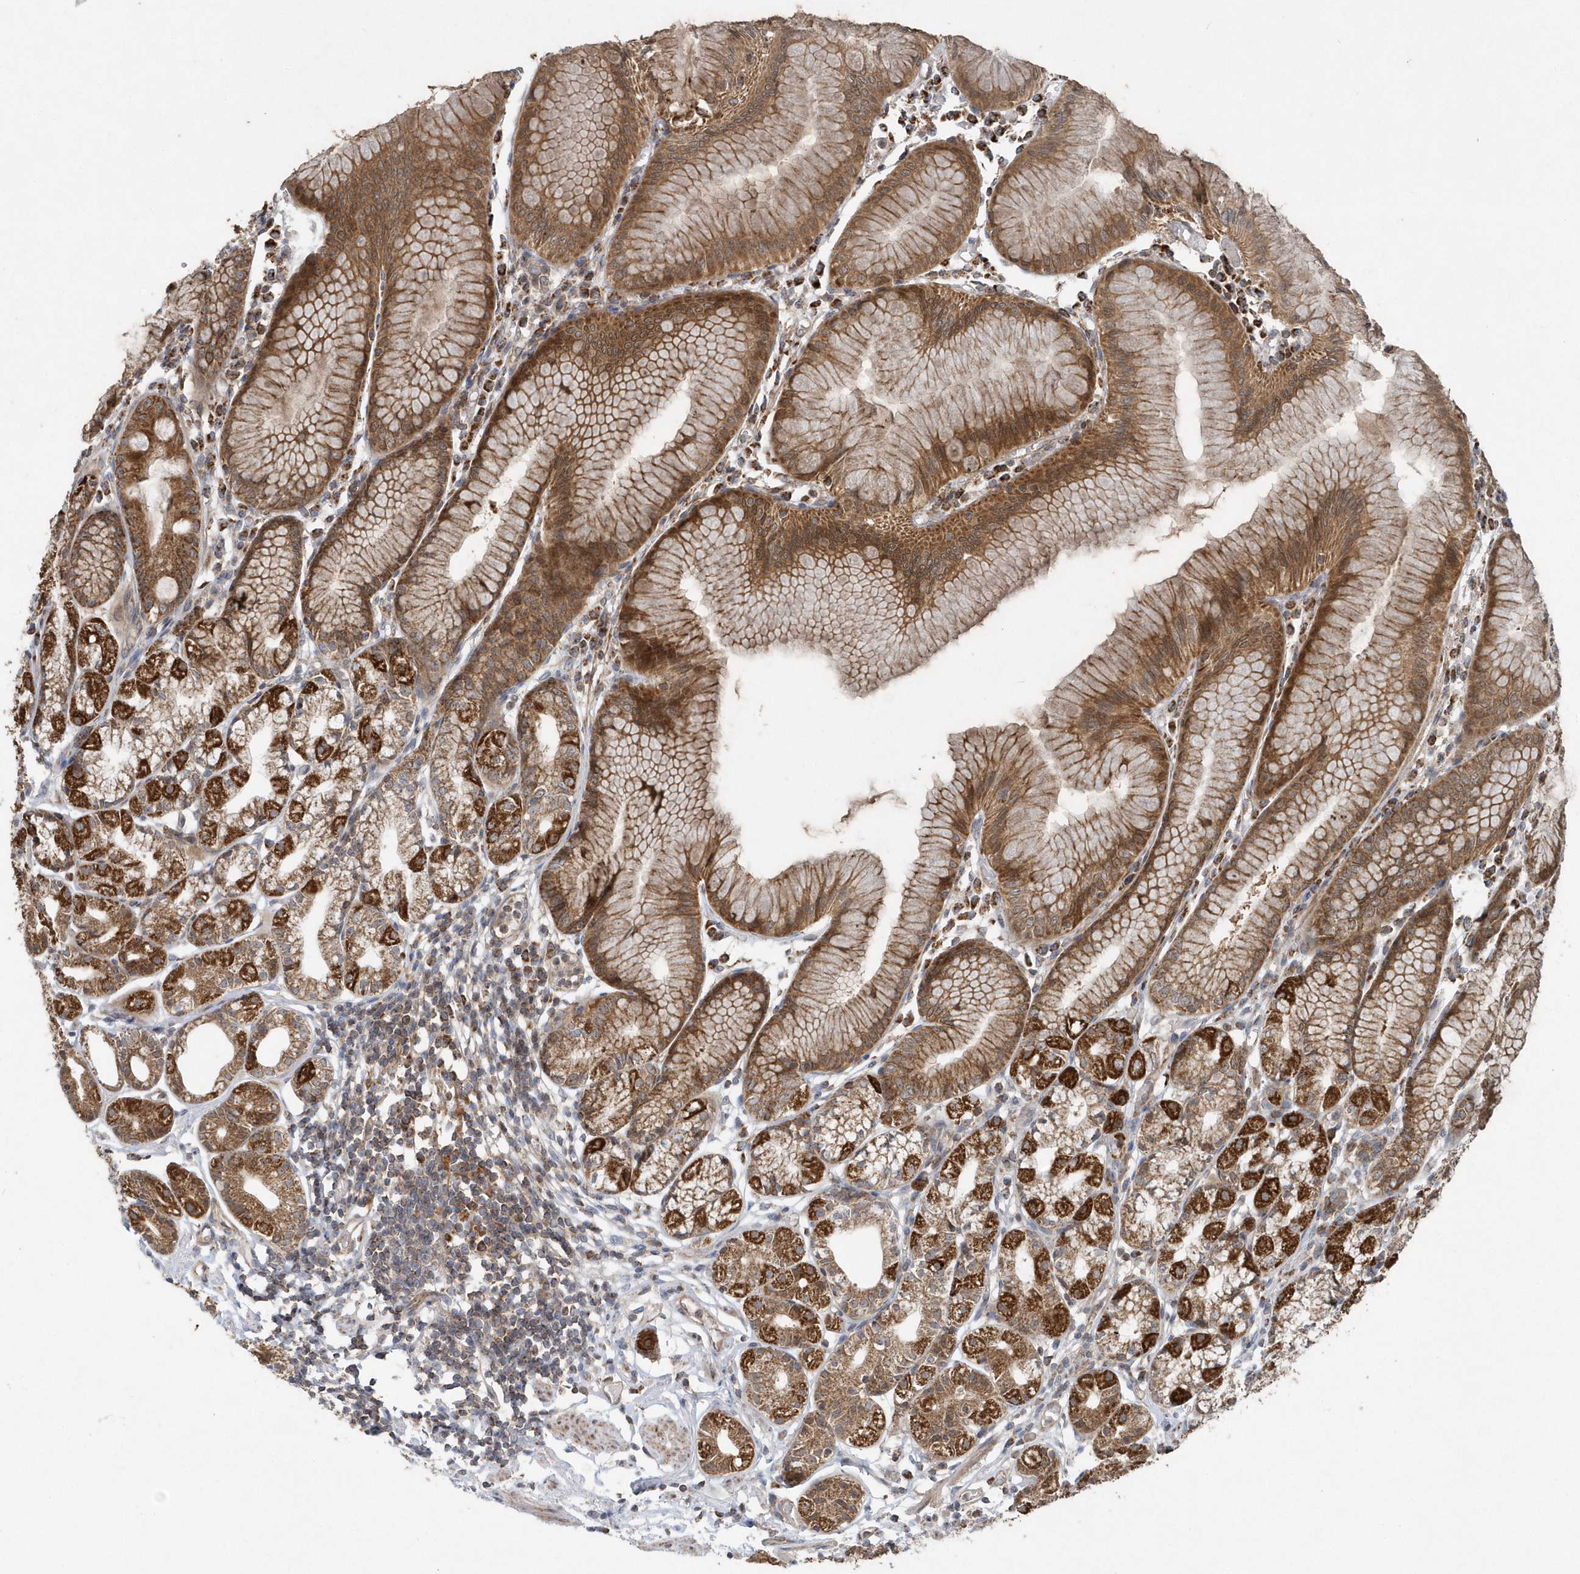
{"staining": {"intensity": "strong", "quantity": ">75%", "location": "cytoplasmic/membranous"}, "tissue": "stomach", "cell_type": "Glandular cells", "image_type": "normal", "snomed": [{"axis": "morphology", "description": "Normal tissue, NOS"}, {"axis": "topography", "description": "Stomach"}], "caption": "A brown stain labels strong cytoplasmic/membranous staining of a protein in glandular cells of benign human stomach.", "gene": "PPP1R7", "patient": {"sex": "female", "age": 57}}